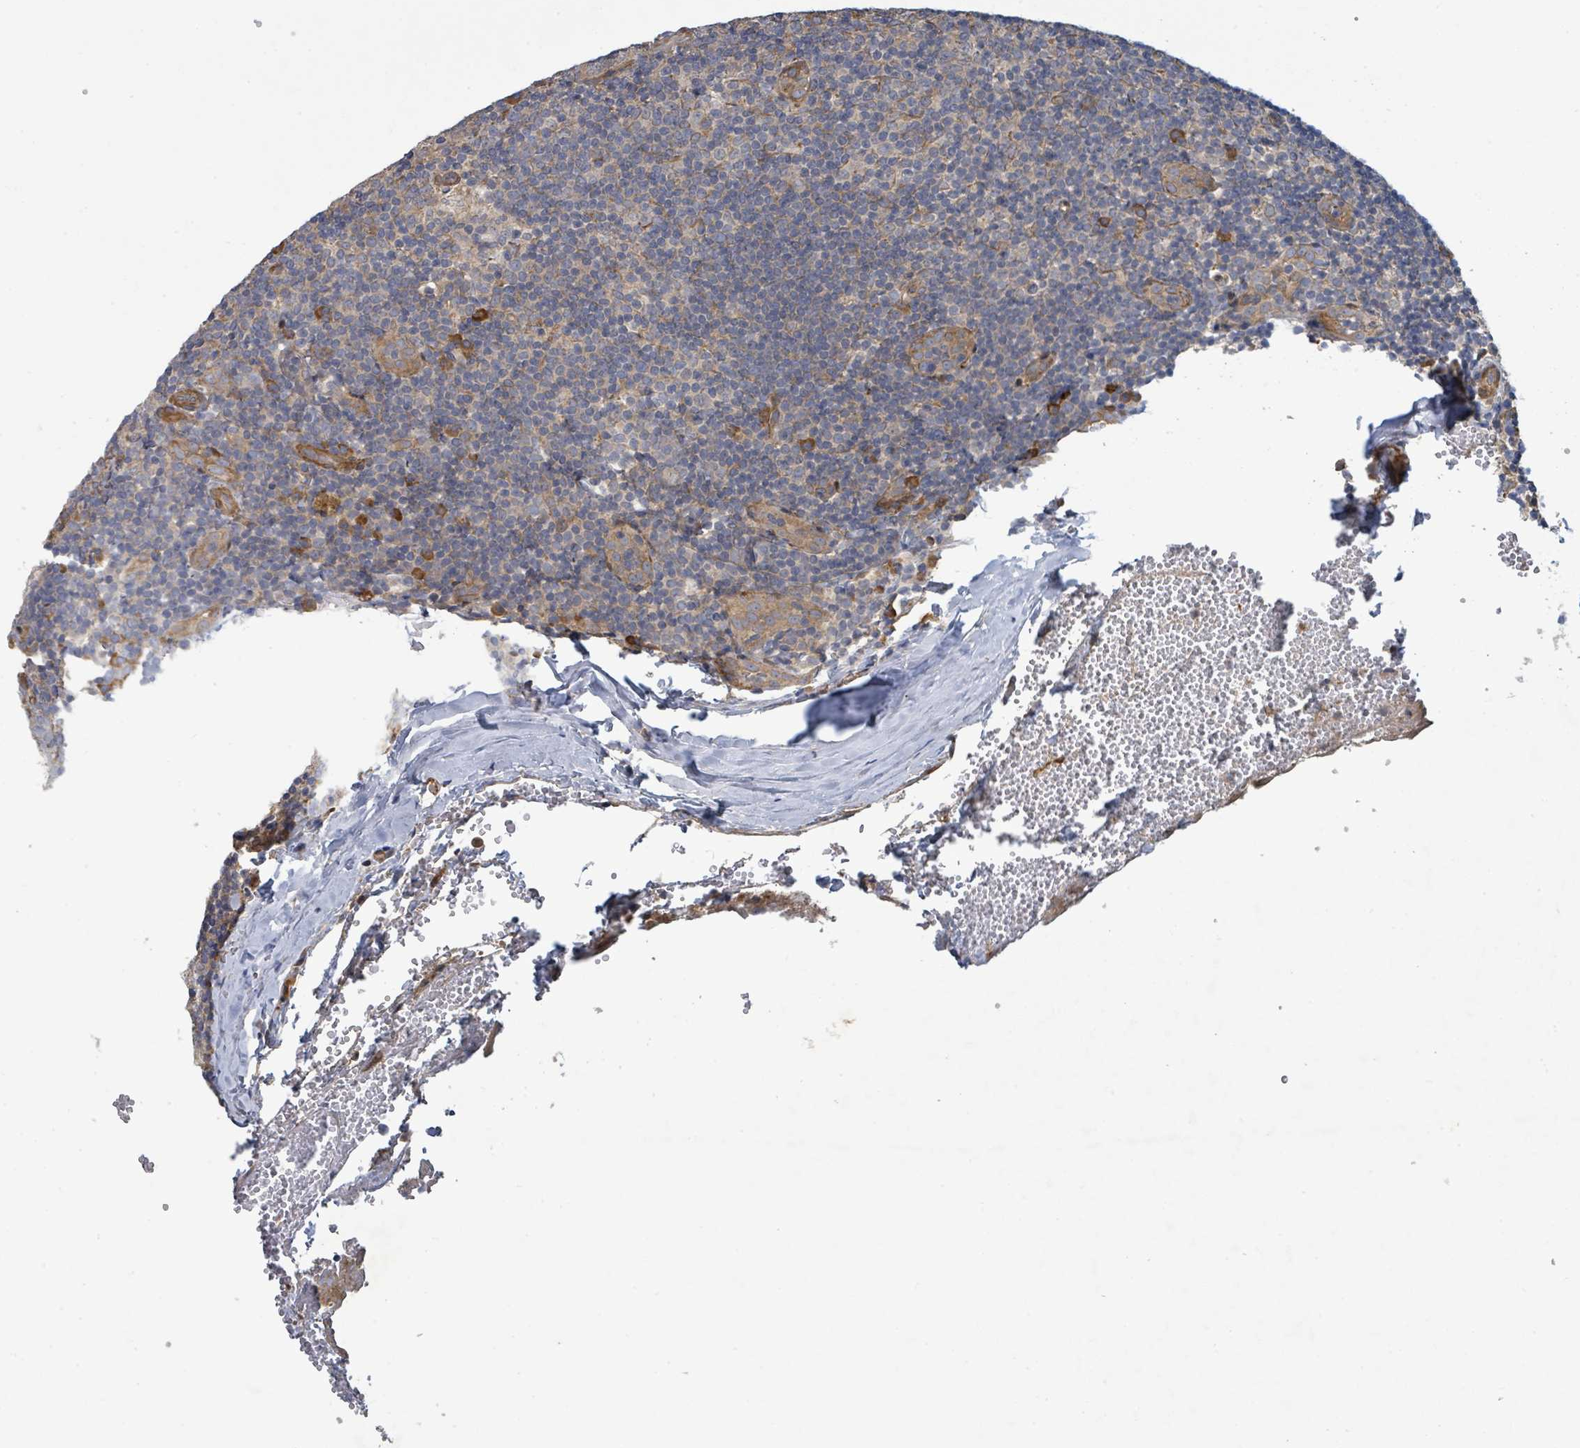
{"staining": {"intensity": "negative", "quantity": "none", "location": "none"}, "tissue": "tonsil", "cell_type": "Germinal center cells", "image_type": "normal", "snomed": [{"axis": "morphology", "description": "Normal tissue, NOS"}, {"axis": "topography", "description": "Tonsil"}], "caption": "Human tonsil stained for a protein using immunohistochemistry (IHC) reveals no expression in germinal center cells.", "gene": "STARD4", "patient": {"sex": "male", "age": 17}}